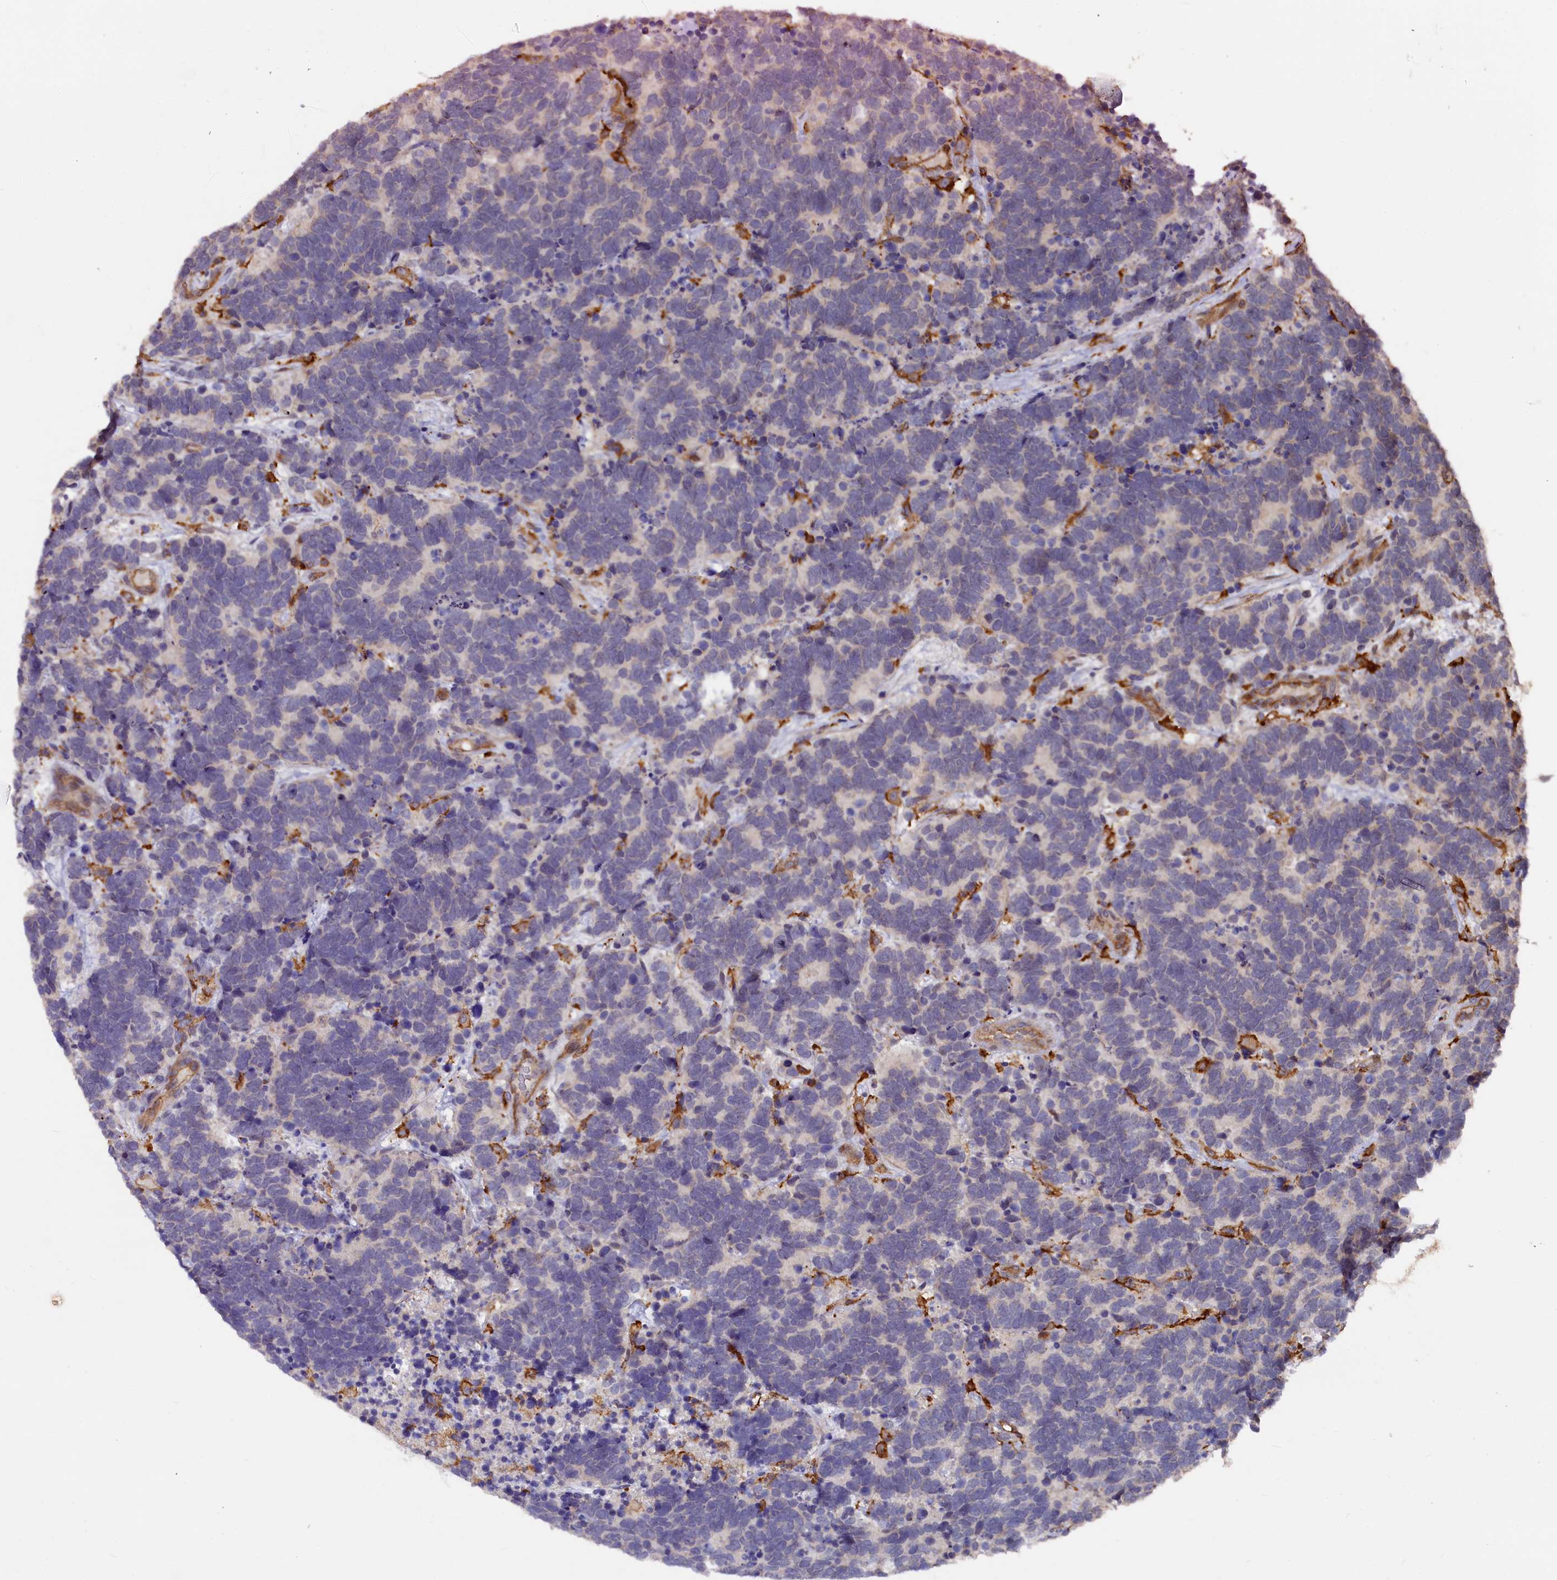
{"staining": {"intensity": "negative", "quantity": "none", "location": "none"}, "tissue": "carcinoid", "cell_type": "Tumor cells", "image_type": "cancer", "snomed": [{"axis": "morphology", "description": "Carcinoma, NOS"}, {"axis": "morphology", "description": "Carcinoid, malignant, NOS"}, {"axis": "topography", "description": "Urinary bladder"}], "caption": "An image of human carcinoma is negative for staining in tumor cells.", "gene": "PLEKHO2", "patient": {"sex": "male", "age": 57}}